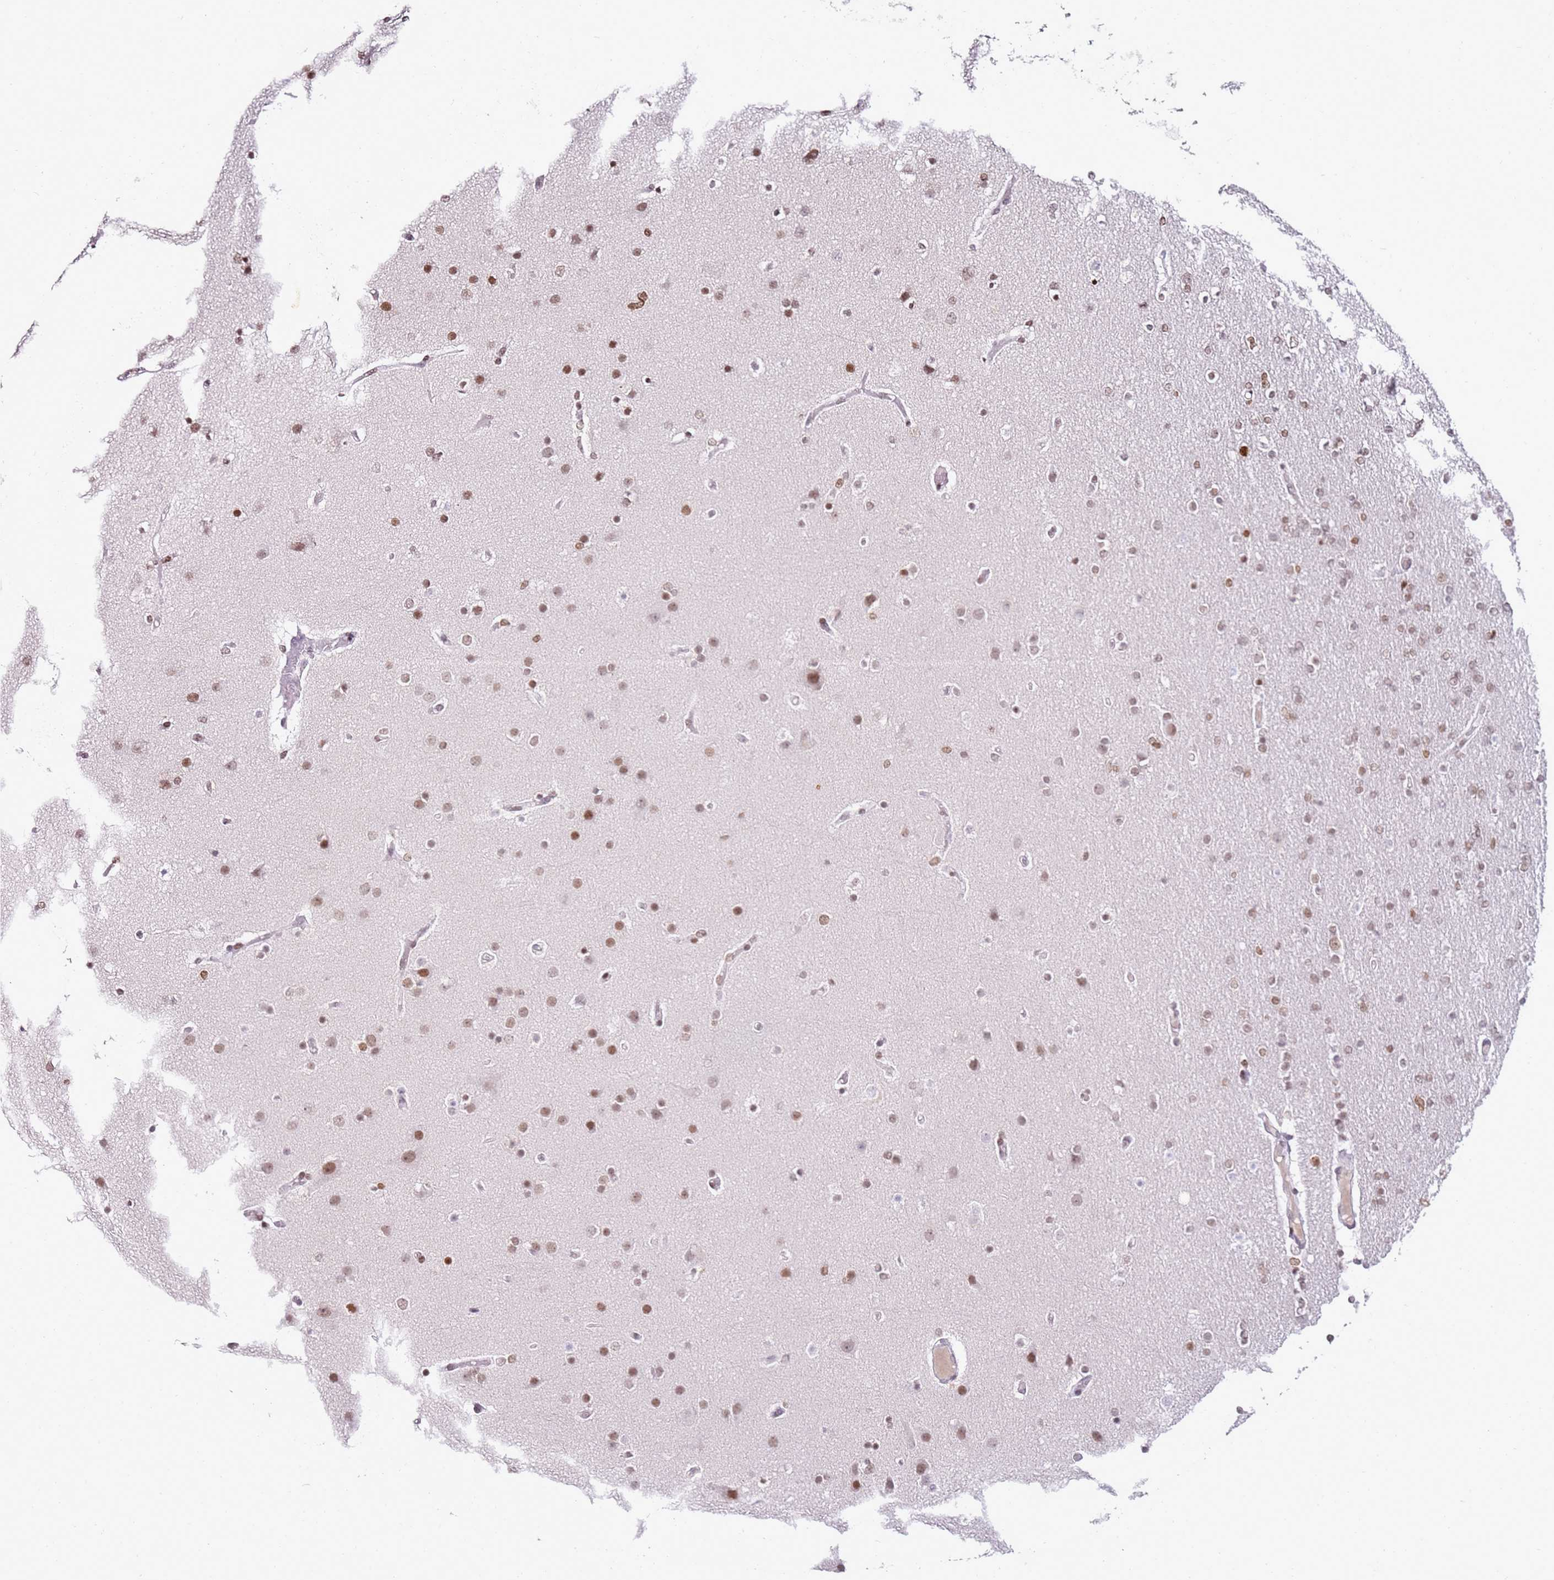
{"staining": {"intensity": "moderate", "quantity": ">75%", "location": "nuclear"}, "tissue": "glioma", "cell_type": "Tumor cells", "image_type": "cancer", "snomed": [{"axis": "morphology", "description": "Glioma, malignant, High grade"}, {"axis": "topography", "description": "Cerebral cortex"}], "caption": "Immunohistochemistry (IHC) (DAB (3,3'-diaminobenzidine)) staining of human malignant high-grade glioma exhibits moderate nuclear protein staining in about >75% of tumor cells. (brown staining indicates protein expression, while blue staining denotes nuclei).", "gene": "PHC2", "patient": {"sex": "female", "age": 36}}